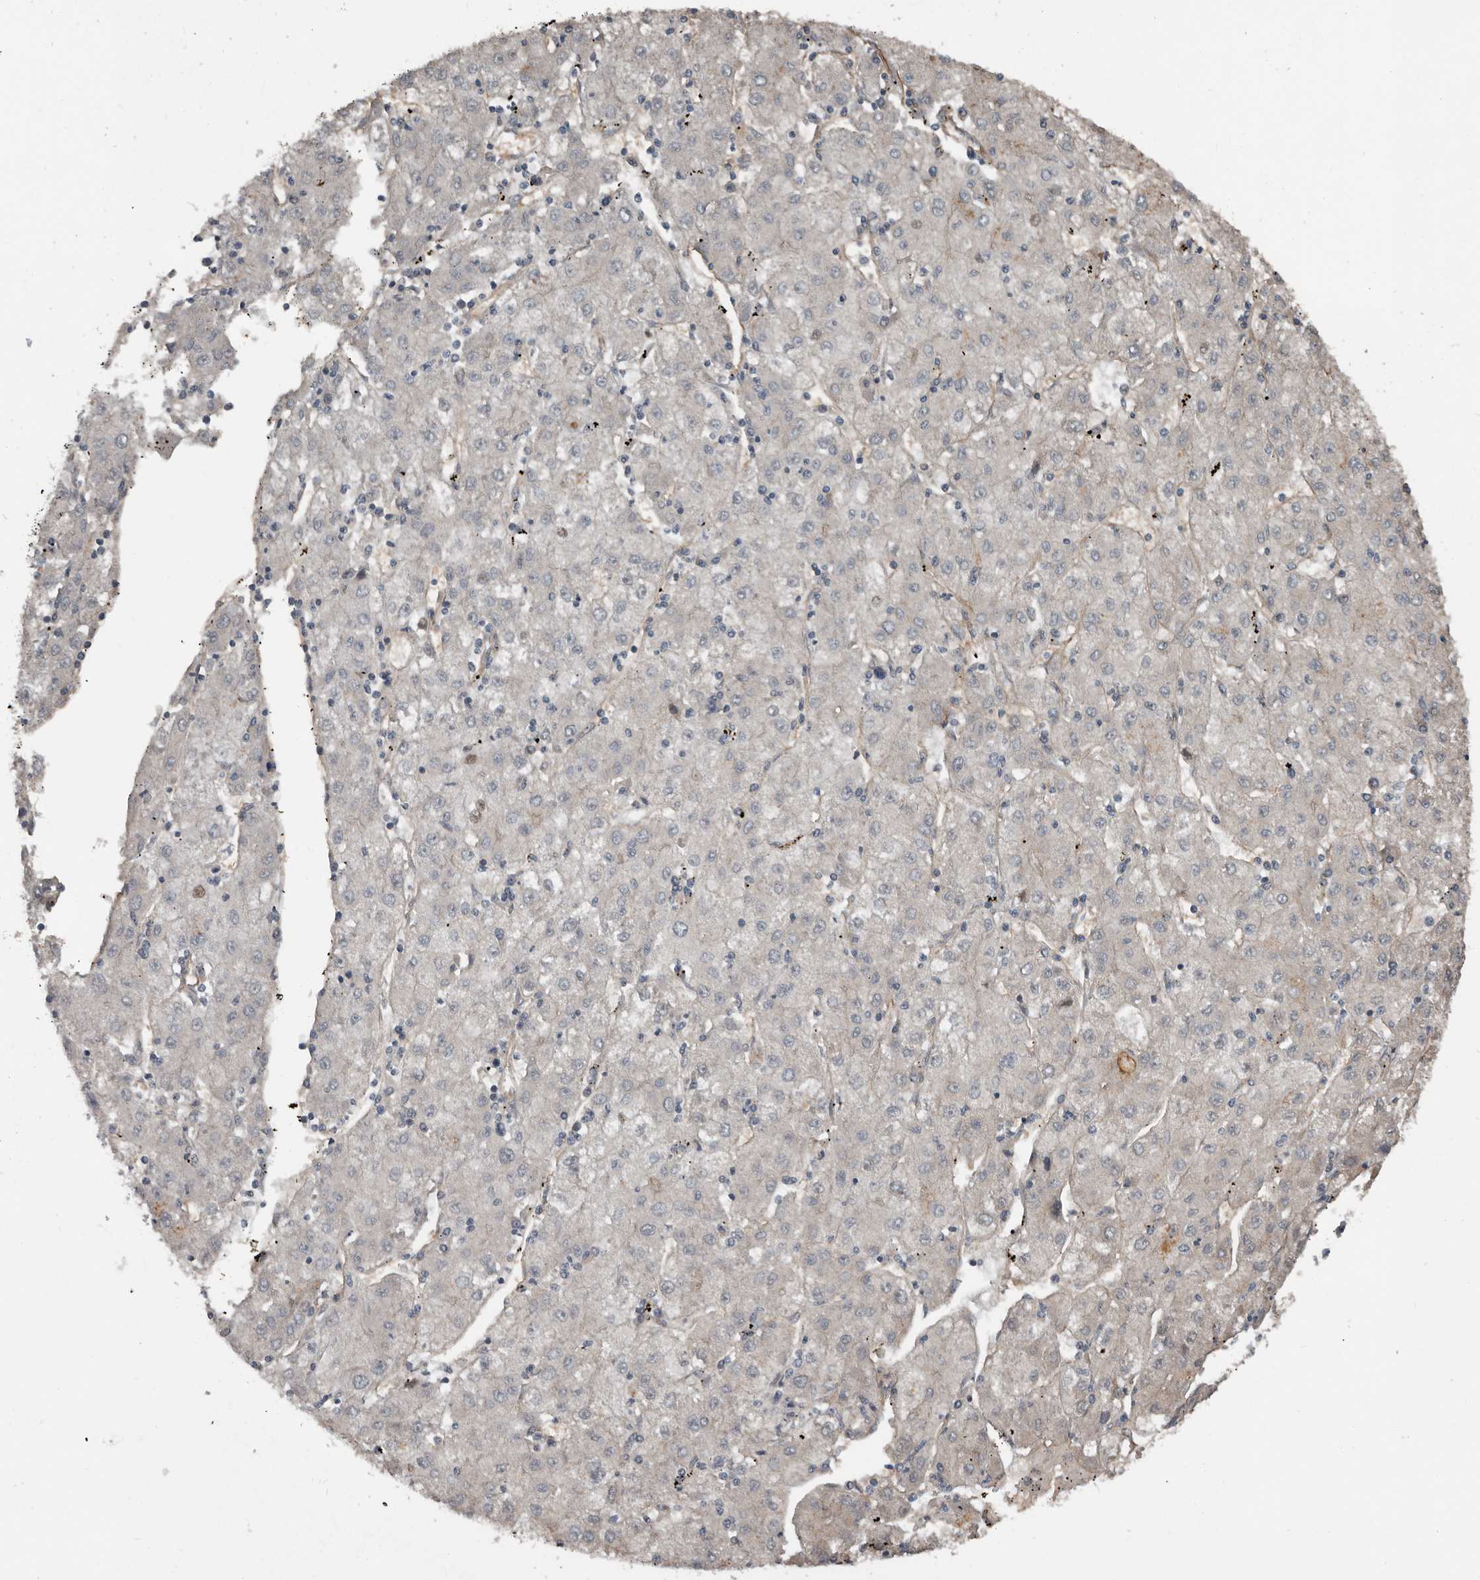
{"staining": {"intensity": "negative", "quantity": "none", "location": "none"}, "tissue": "liver cancer", "cell_type": "Tumor cells", "image_type": "cancer", "snomed": [{"axis": "morphology", "description": "Carcinoma, Hepatocellular, NOS"}, {"axis": "topography", "description": "Liver"}], "caption": "This is an immunohistochemistry (IHC) histopathology image of liver cancer. There is no expression in tumor cells.", "gene": "YOD1", "patient": {"sex": "male", "age": 72}}